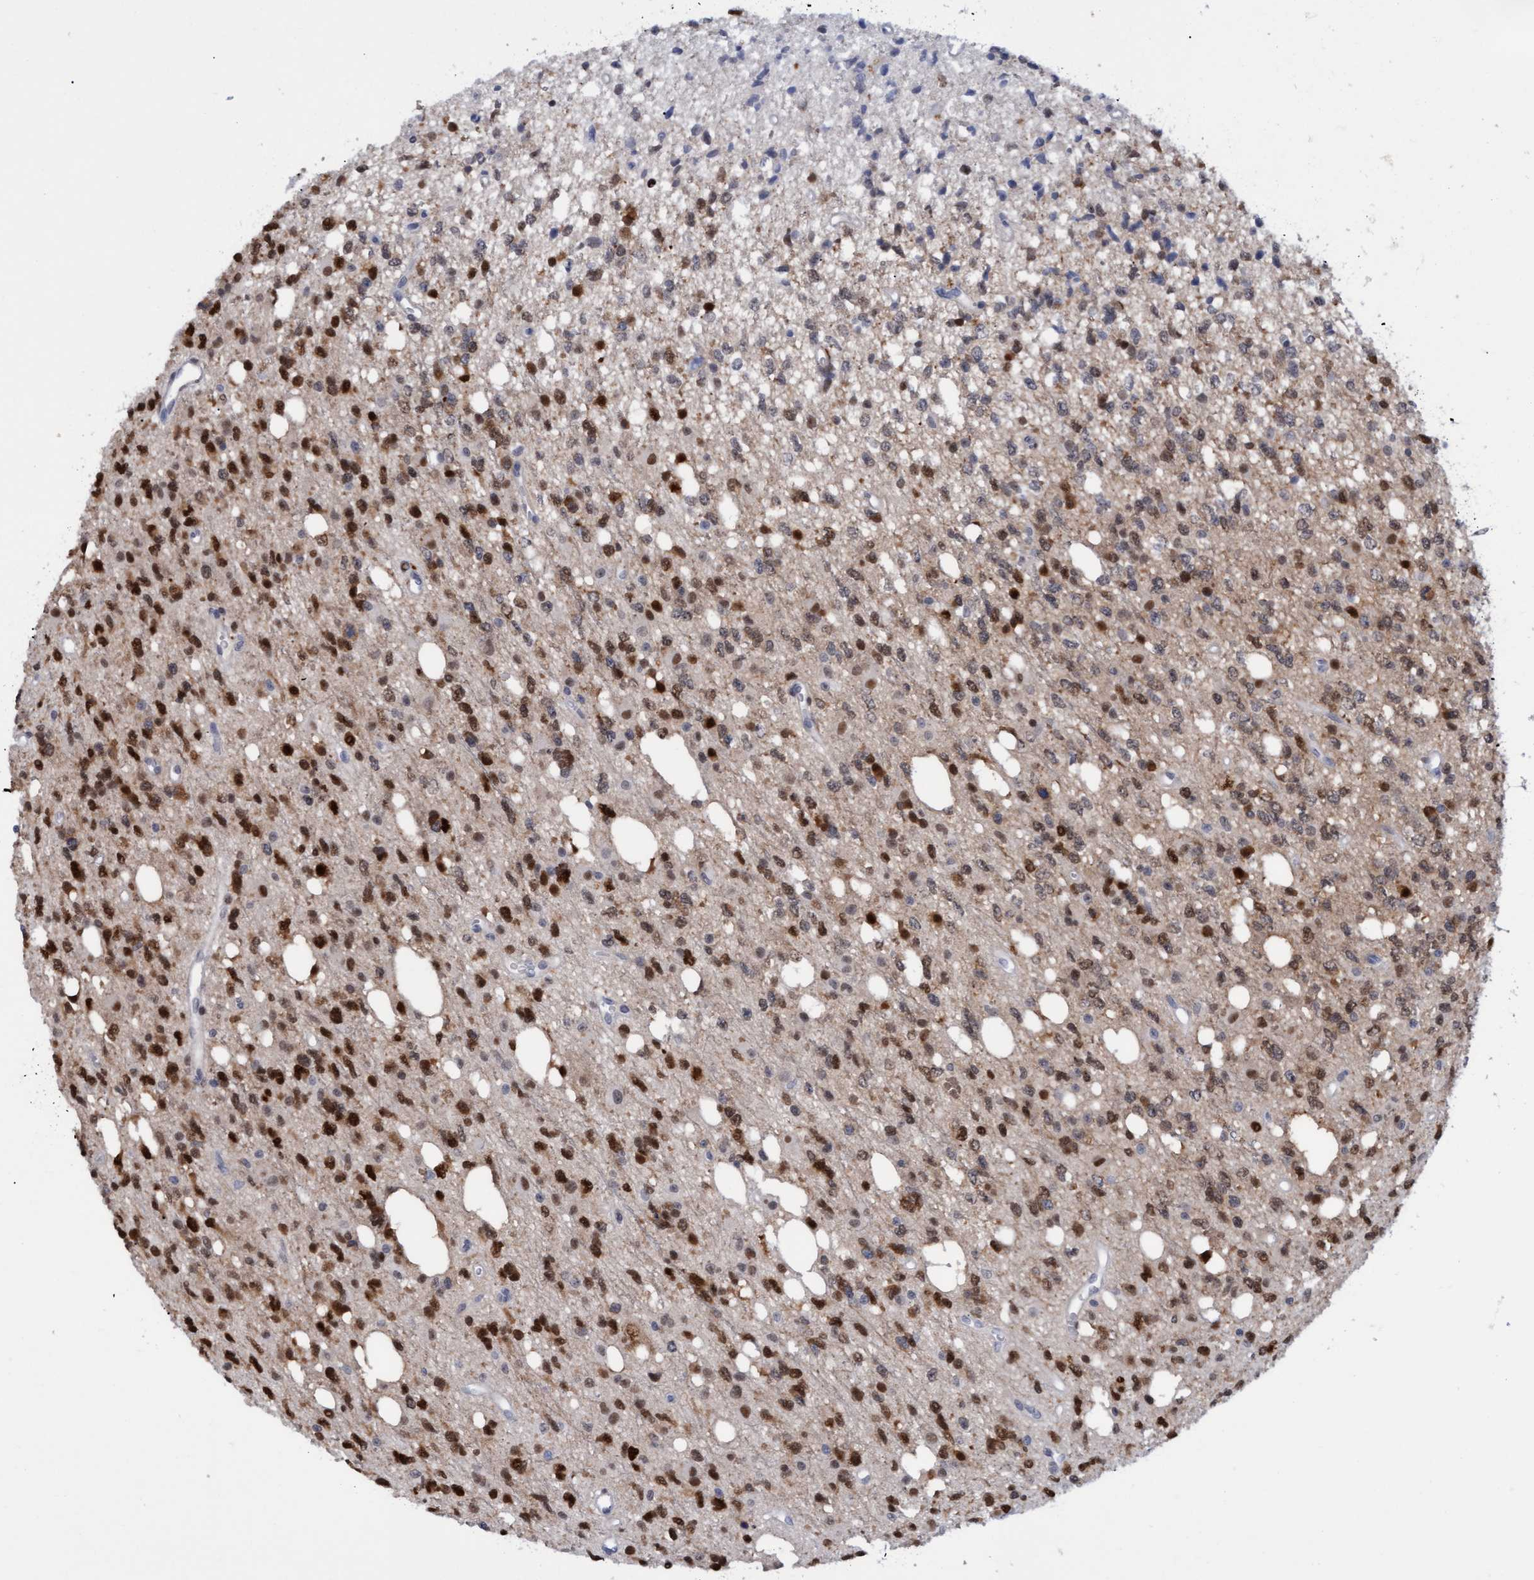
{"staining": {"intensity": "strong", "quantity": ">75%", "location": "nuclear"}, "tissue": "glioma", "cell_type": "Tumor cells", "image_type": "cancer", "snomed": [{"axis": "morphology", "description": "Glioma, malignant, High grade"}, {"axis": "topography", "description": "Brain"}], "caption": "A brown stain labels strong nuclear expression of a protein in malignant glioma (high-grade) tumor cells.", "gene": "PINX1", "patient": {"sex": "female", "age": 62}}